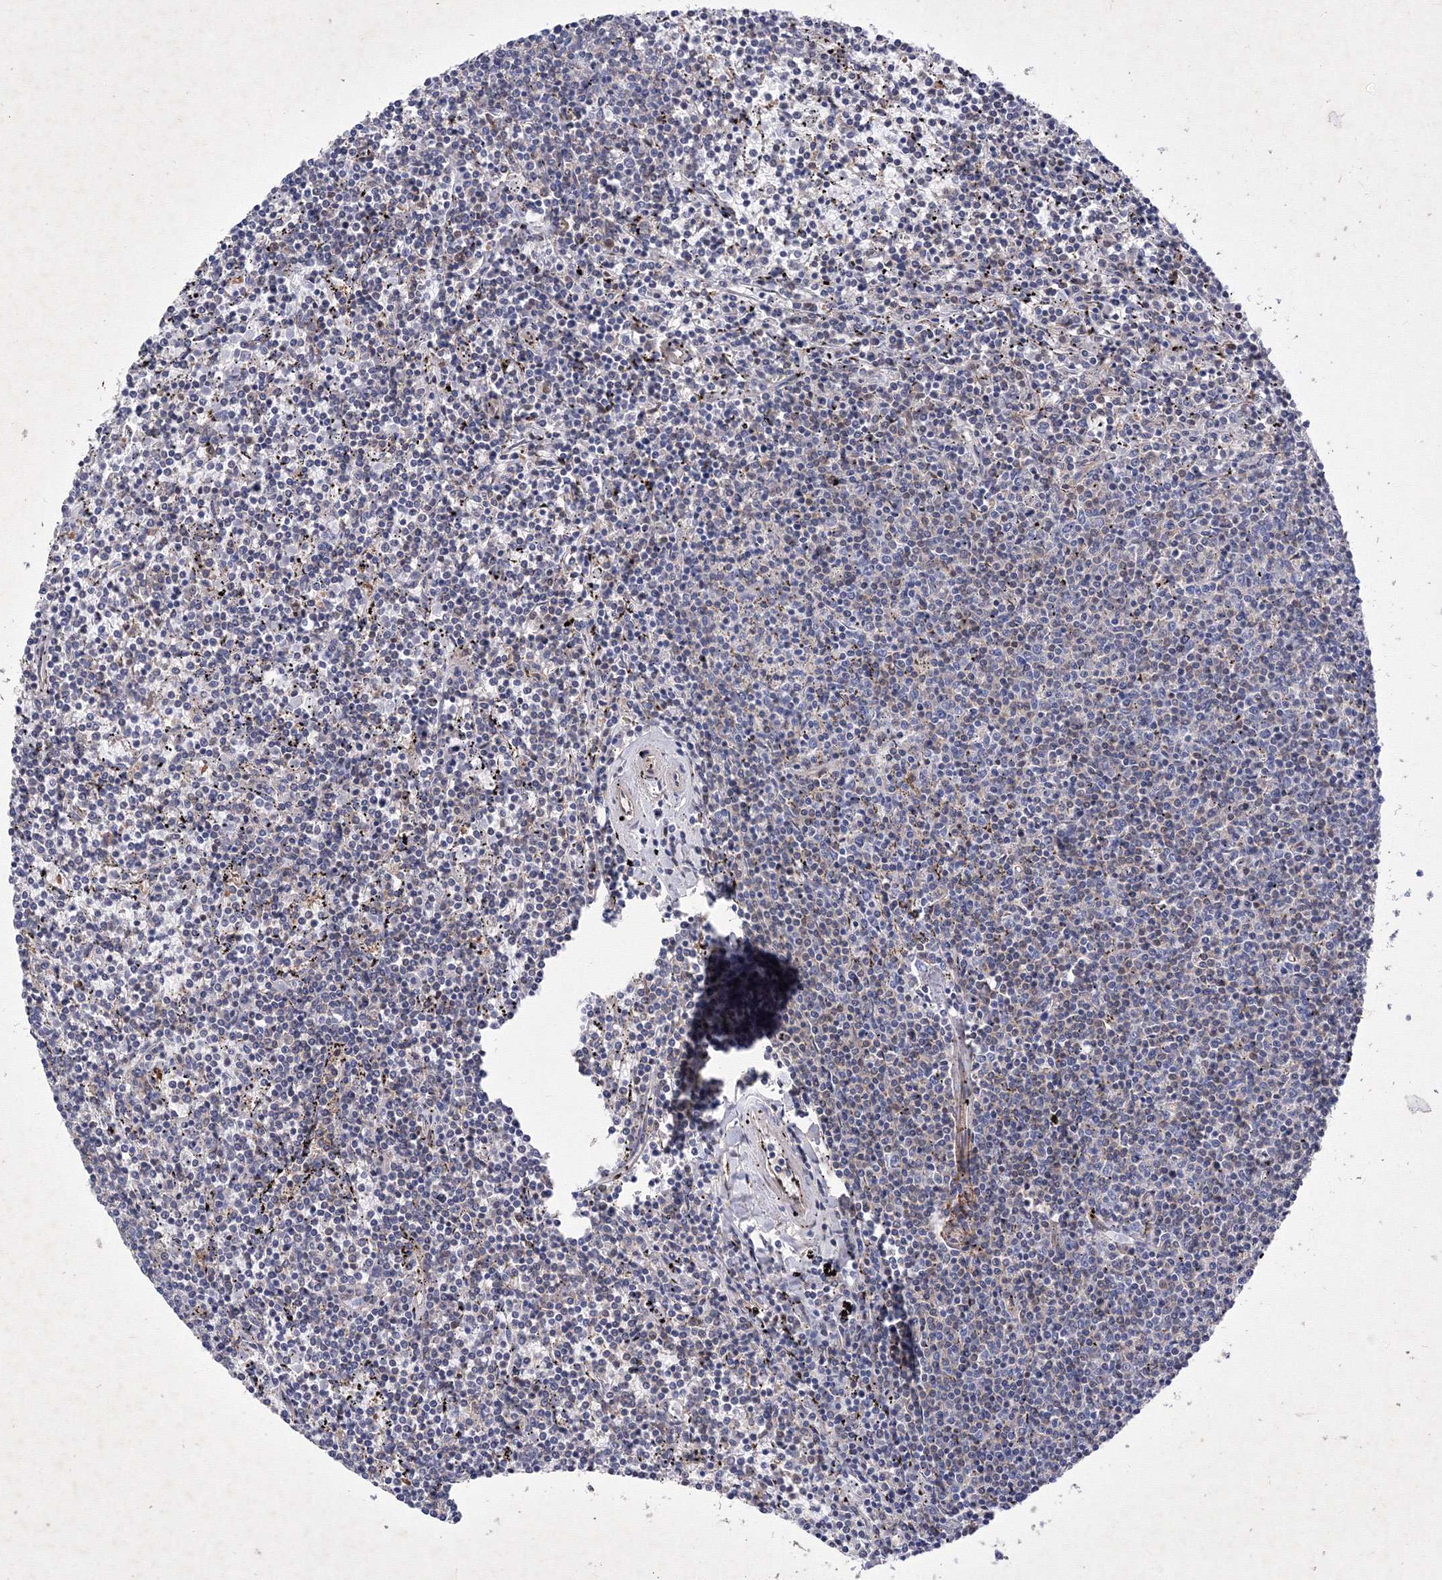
{"staining": {"intensity": "negative", "quantity": "none", "location": "none"}, "tissue": "lymphoma", "cell_type": "Tumor cells", "image_type": "cancer", "snomed": [{"axis": "morphology", "description": "Malignant lymphoma, non-Hodgkin's type, Low grade"}, {"axis": "topography", "description": "Spleen"}], "caption": "Immunohistochemistry (IHC) photomicrograph of neoplastic tissue: malignant lymphoma, non-Hodgkin's type (low-grade) stained with DAB (3,3'-diaminobenzidine) displays no significant protein expression in tumor cells. (DAB (3,3'-diaminobenzidine) immunohistochemistry (IHC), high magnification).", "gene": "SNX18", "patient": {"sex": "female", "age": 50}}